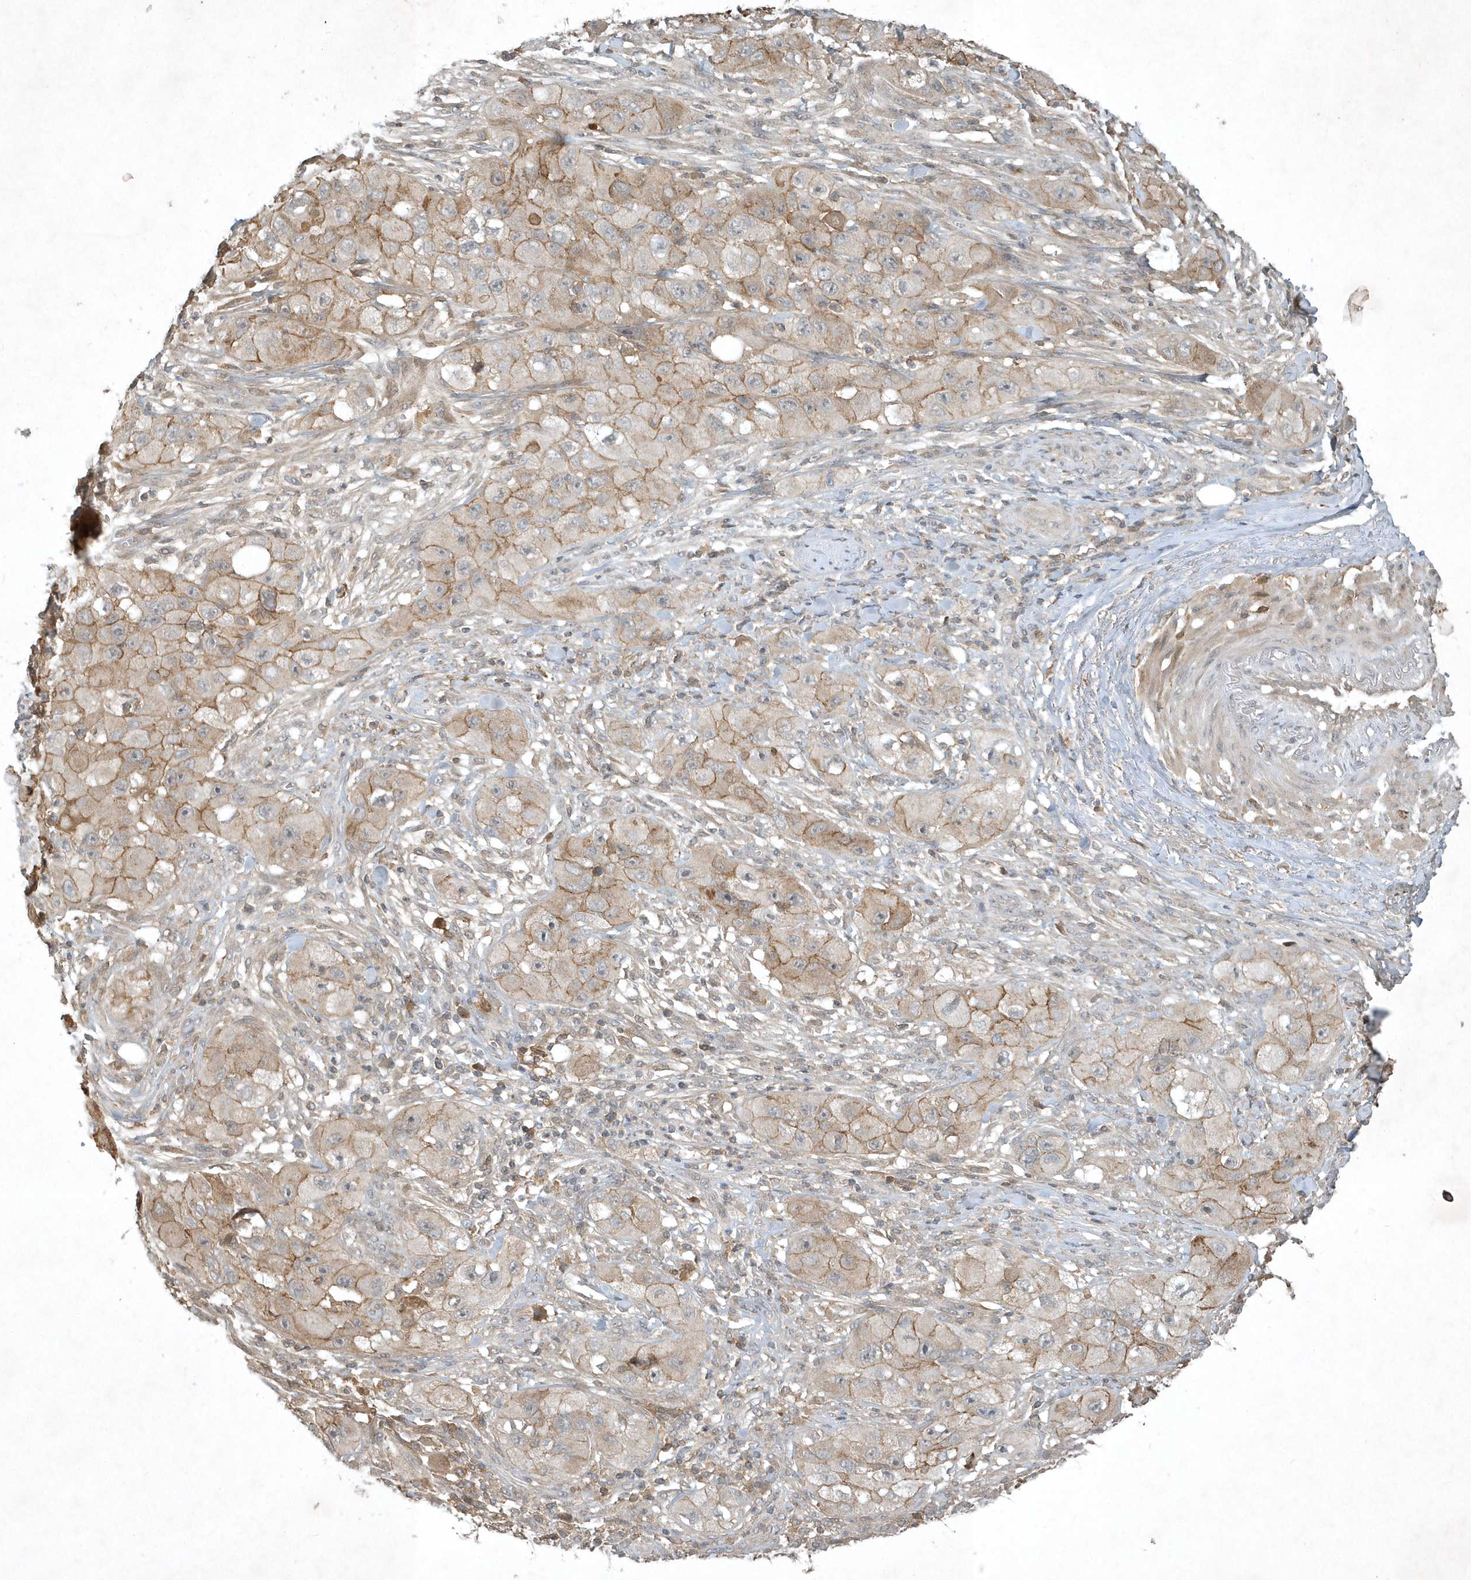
{"staining": {"intensity": "moderate", "quantity": "25%-75%", "location": "cytoplasmic/membranous"}, "tissue": "skin cancer", "cell_type": "Tumor cells", "image_type": "cancer", "snomed": [{"axis": "morphology", "description": "Squamous cell carcinoma, NOS"}, {"axis": "topography", "description": "Skin"}, {"axis": "topography", "description": "Subcutis"}], "caption": "A brown stain shows moderate cytoplasmic/membranous expression of a protein in human skin cancer (squamous cell carcinoma) tumor cells.", "gene": "TNFAIP6", "patient": {"sex": "male", "age": 73}}